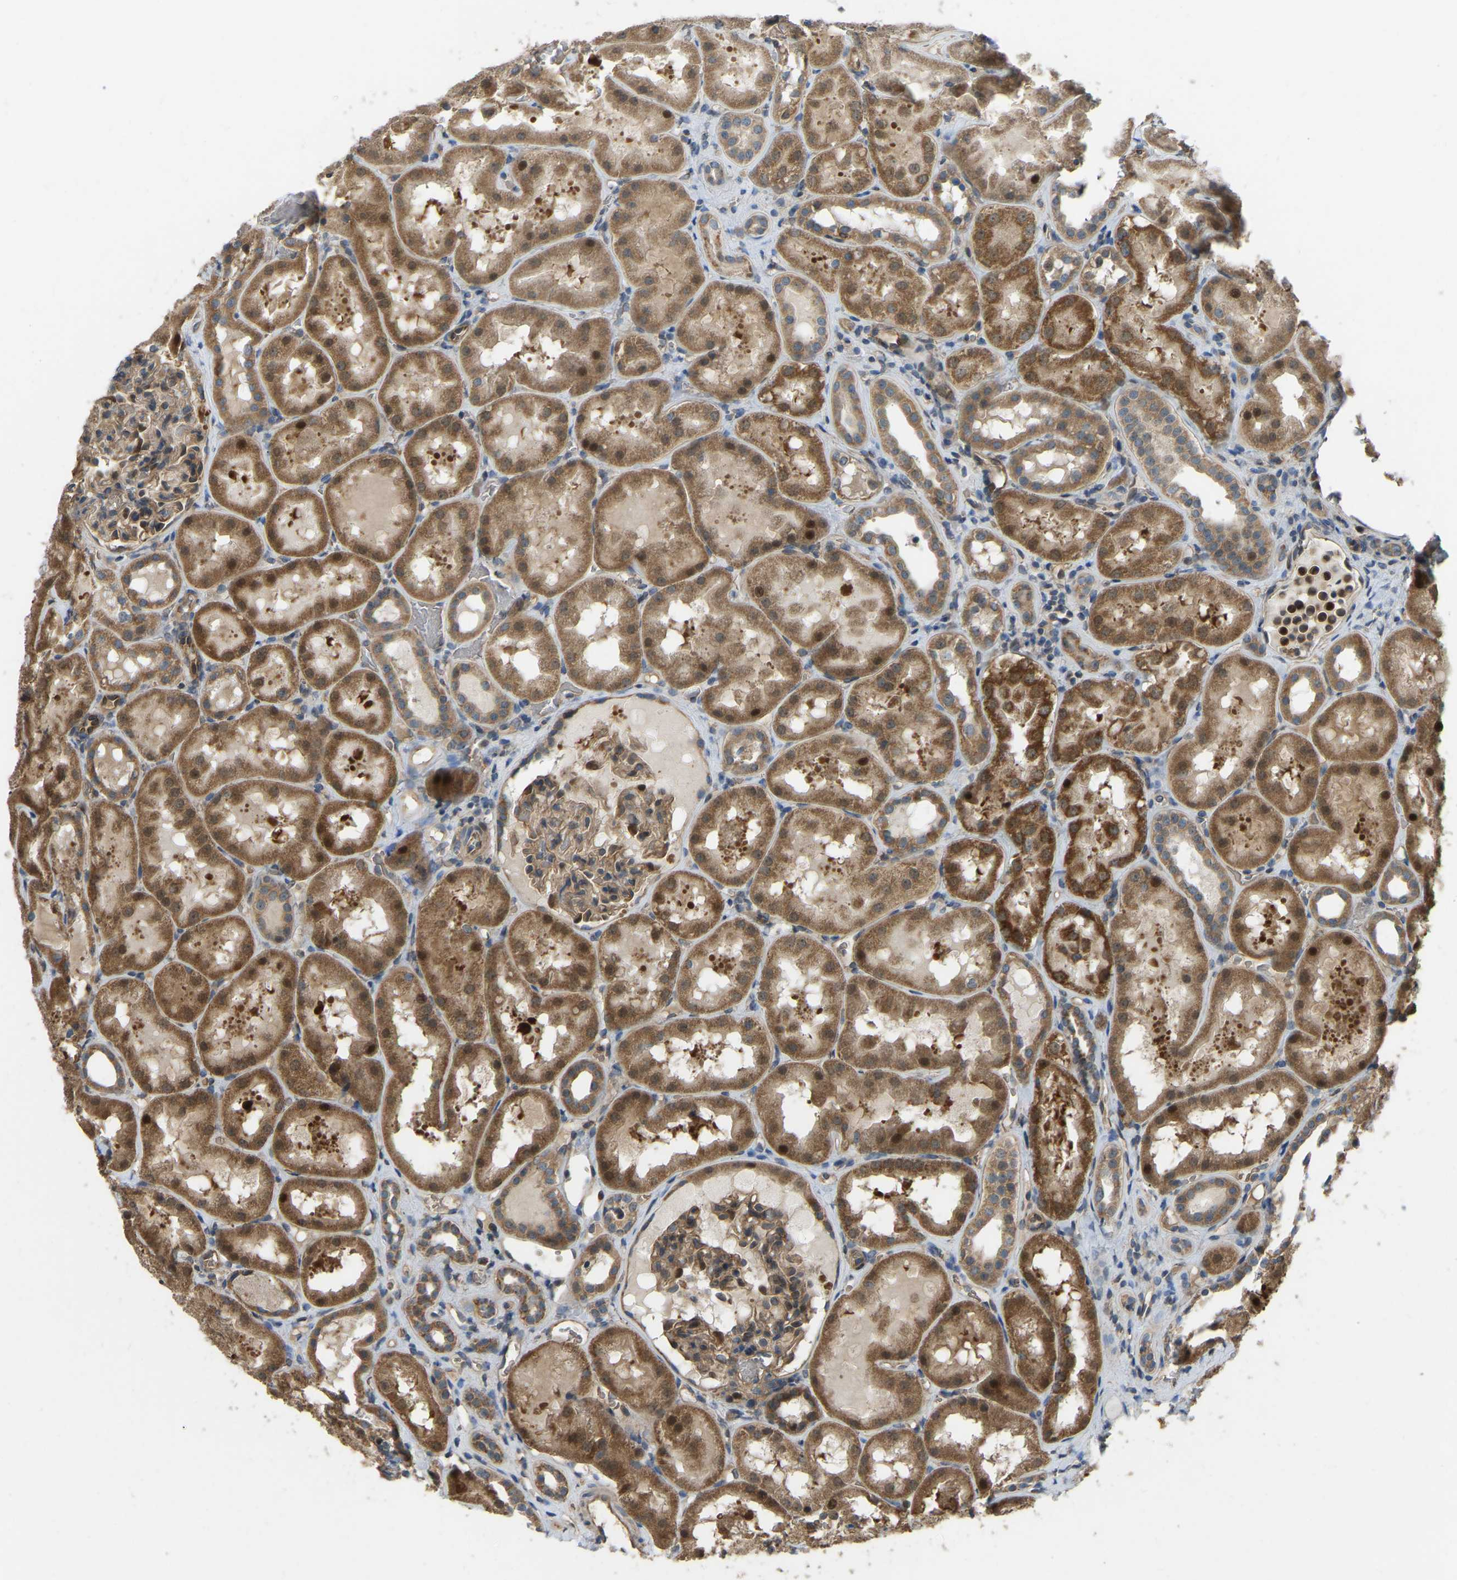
{"staining": {"intensity": "moderate", "quantity": ">75%", "location": "cytoplasmic/membranous"}, "tissue": "kidney", "cell_type": "Cells in glomeruli", "image_type": "normal", "snomed": [{"axis": "morphology", "description": "Normal tissue, NOS"}, {"axis": "topography", "description": "Kidney"}, {"axis": "topography", "description": "Urinary bladder"}], "caption": "Immunohistochemical staining of normal human kidney demonstrates medium levels of moderate cytoplasmic/membranous positivity in about >75% of cells in glomeruli. Using DAB (3,3'-diaminobenzidine) (brown) and hematoxylin (blue) stains, captured at high magnification using brightfield microscopy.", "gene": "C21orf91", "patient": {"sex": "male", "age": 16}}